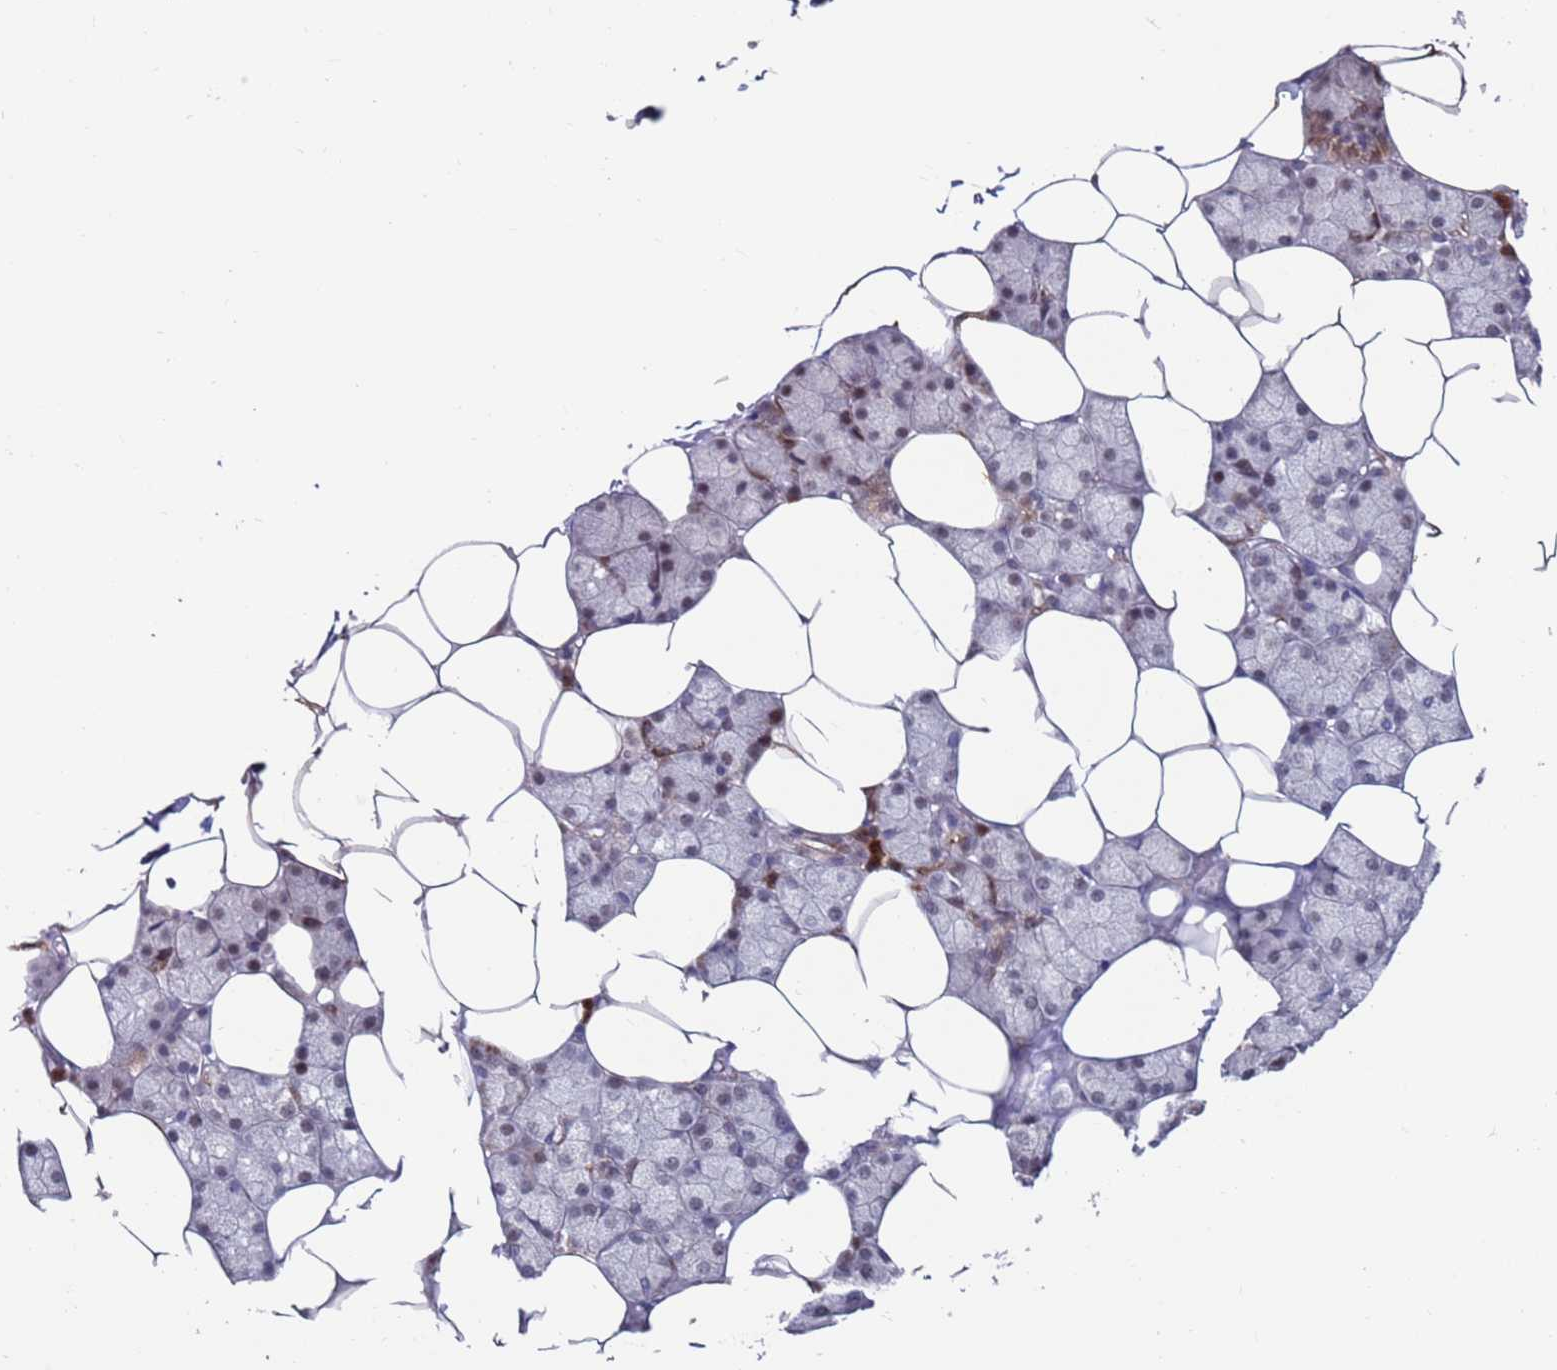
{"staining": {"intensity": "moderate", "quantity": "<25%", "location": "cytoplasmic/membranous"}, "tissue": "salivary gland", "cell_type": "Glandular cells", "image_type": "normal", "snomed": [{"axis": "morphology", "description": "Normal tissue, NOS"}, {"axis": "topography", "description": "Salivary gland"}], "caption": "Glandular cells demonstrate low levels of moderate cytoplasmic/membranous staining in approximately <25% of cells in normal salivary gland. (DAB (3,3'-diaminobenzidine) IHC with brightfield microscopy, high magnification).", "gene": "FBXO27", "patient": {"sex": "male", "age": 62}}